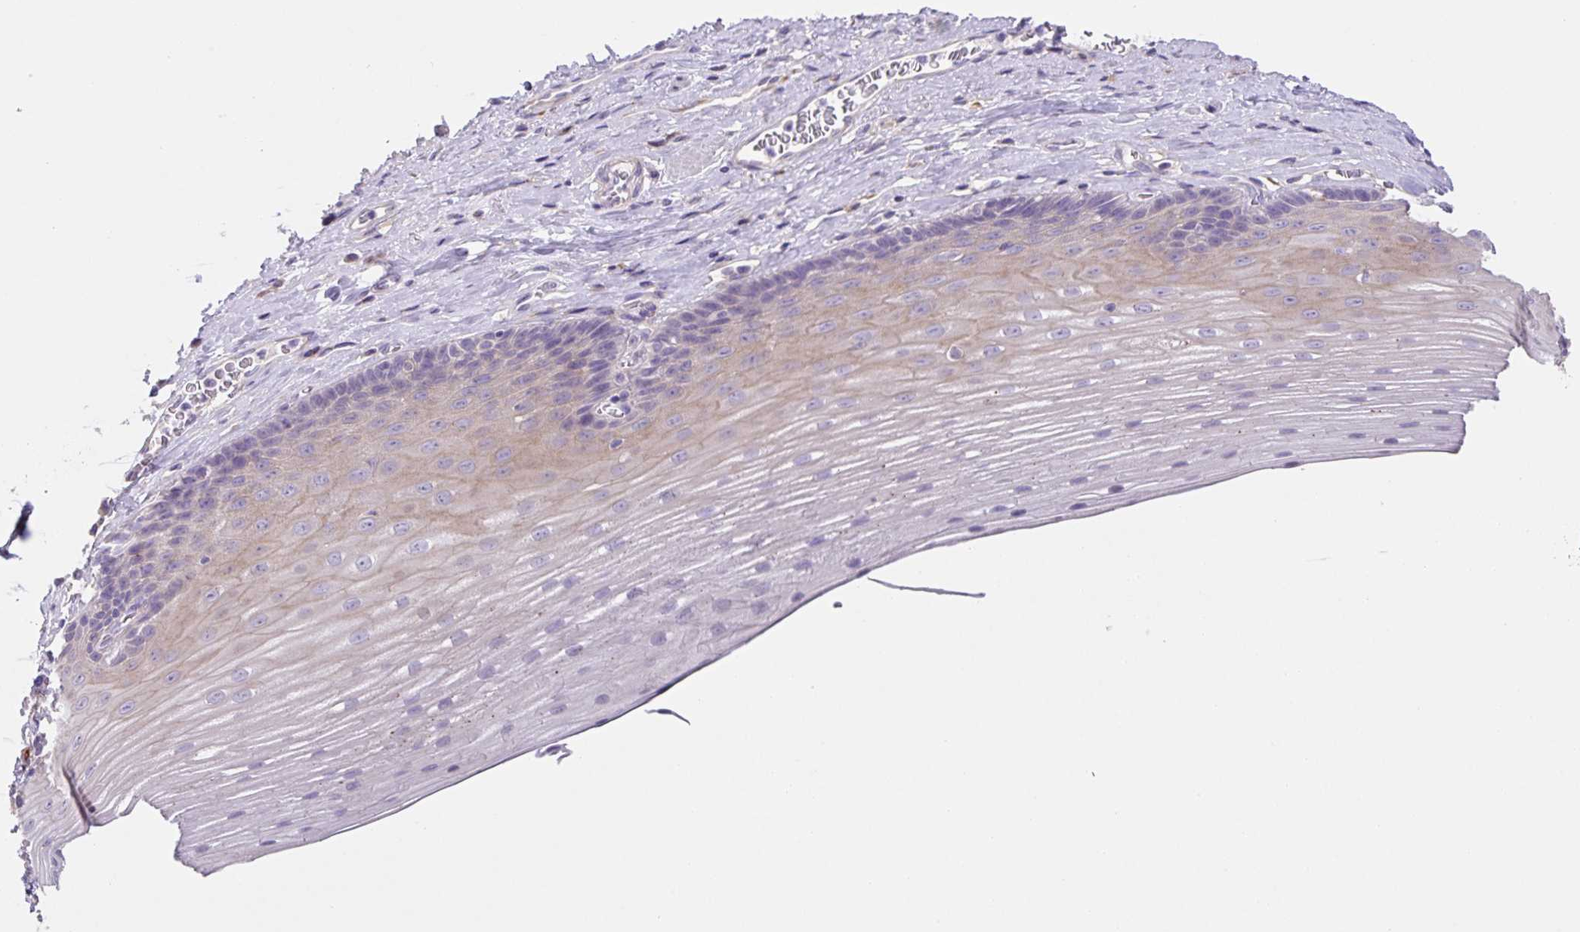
{"staining": {"intensity": "moderate", "quantity": "<25%", "location": "cytoplasmic/membranous"}, "tissue": "esophagus", "cell_type": "Squamous epithelial cells", "image_type": "normal", "snomed": [{"axis": "morphology", "description": "Normal tissue, NOS"}, {"axis": "topography", "description": "Esophagus"}], "caption": "Protein expression analysis of normal human esophagus reveals moderate cytoplasmic/membranous staining in about <25% of squamous epithelial cells.", "gene": "PRR36", "patient": {"sex": "male", "age": 62}}